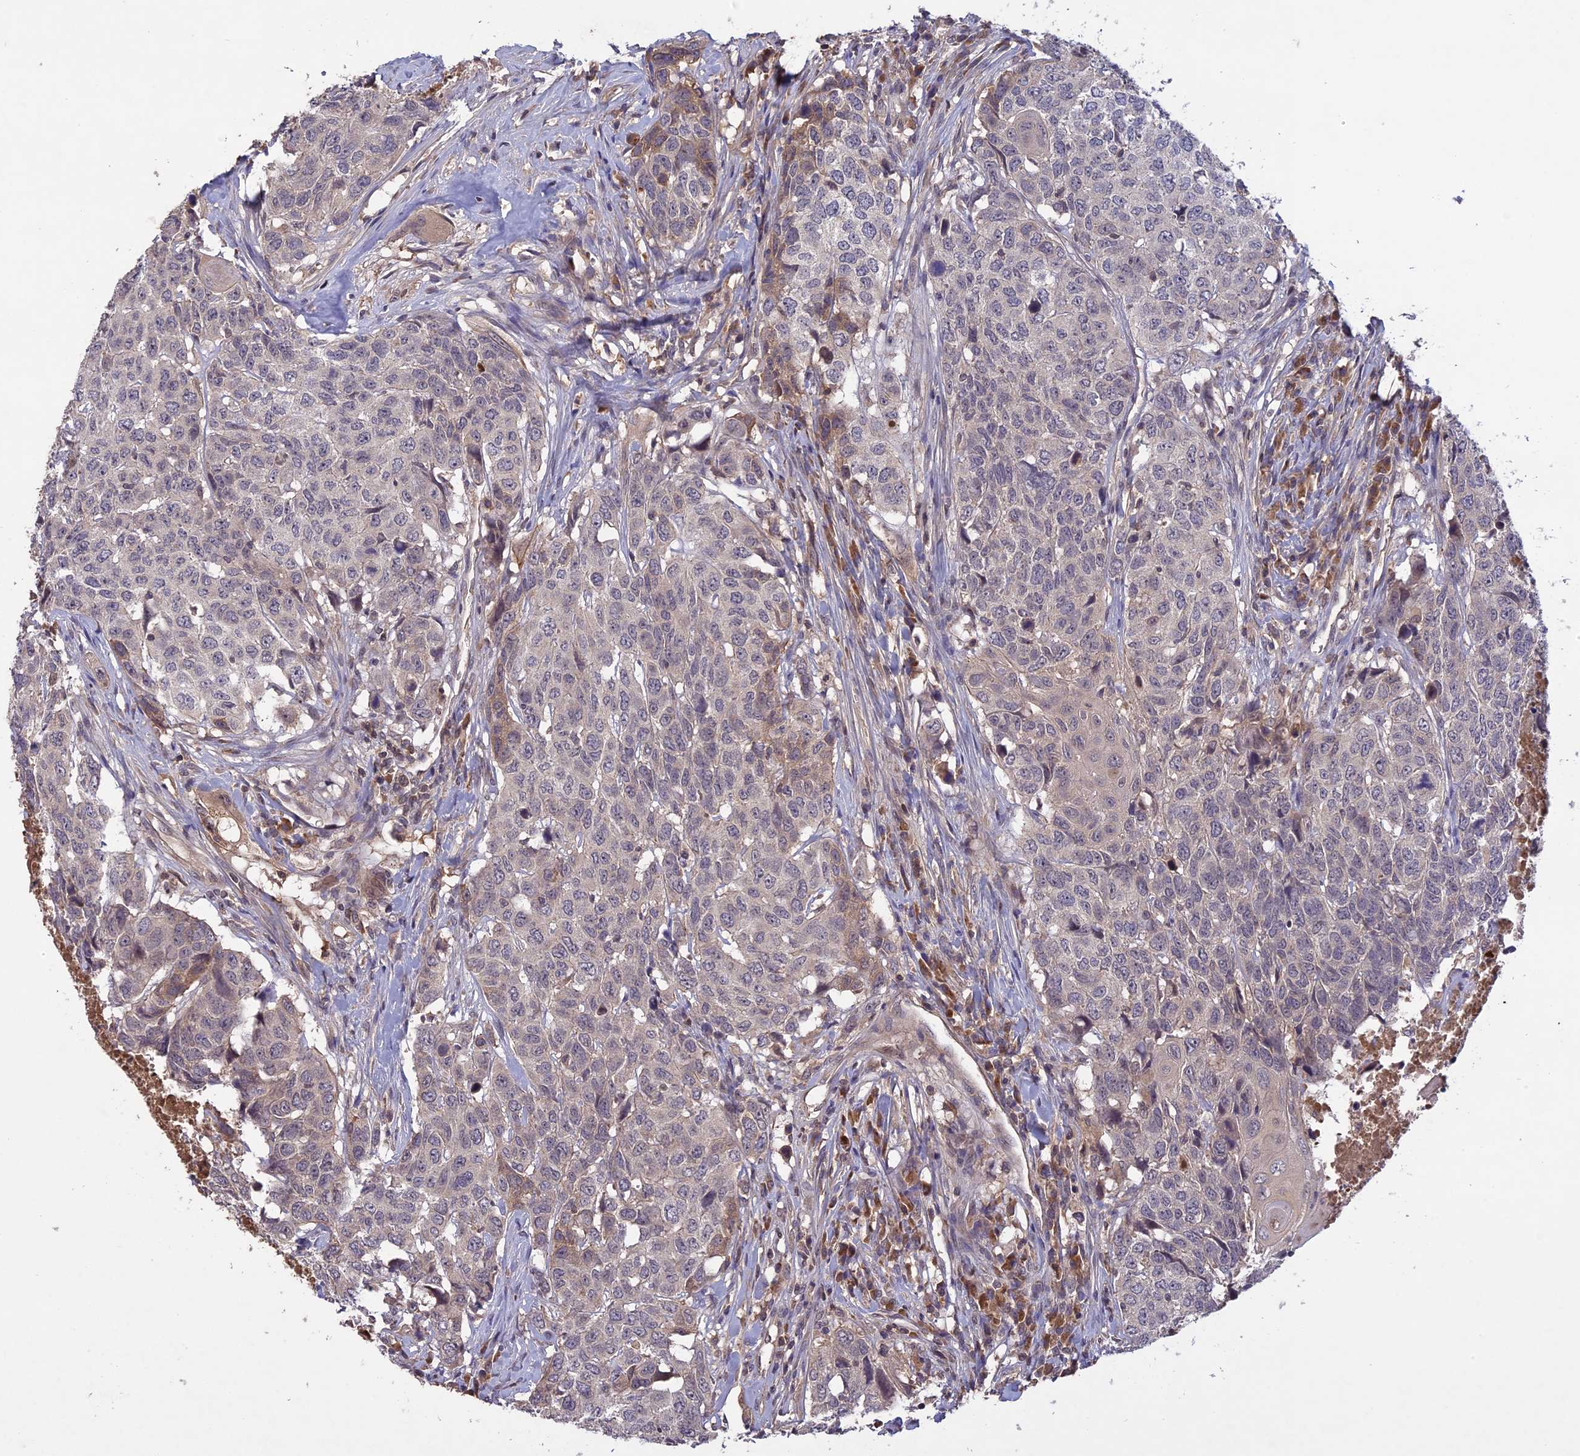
{"staining": {"intensity": "moderate", "quantity": "<25%", "location": "cytoplasmic/membranous"}, "tissue": "head and neck cancer", "cell_type": "Tumor cells", "image_type": "cancer", "snomed": [{"axis": "morphology", "description": "Squamous cell carcinoma, NOS"}, {"axis": "topography", "description": "Head-Neck"}], "caption": "Human head and neck squamous cell carcinoma stained with a brown dye demonstrates moderate cytoplasmic/membranous positive staining in approximately <25% of tumor cells.", "gene": "ADO", "patient": {"sex": "male", "age": 66}}